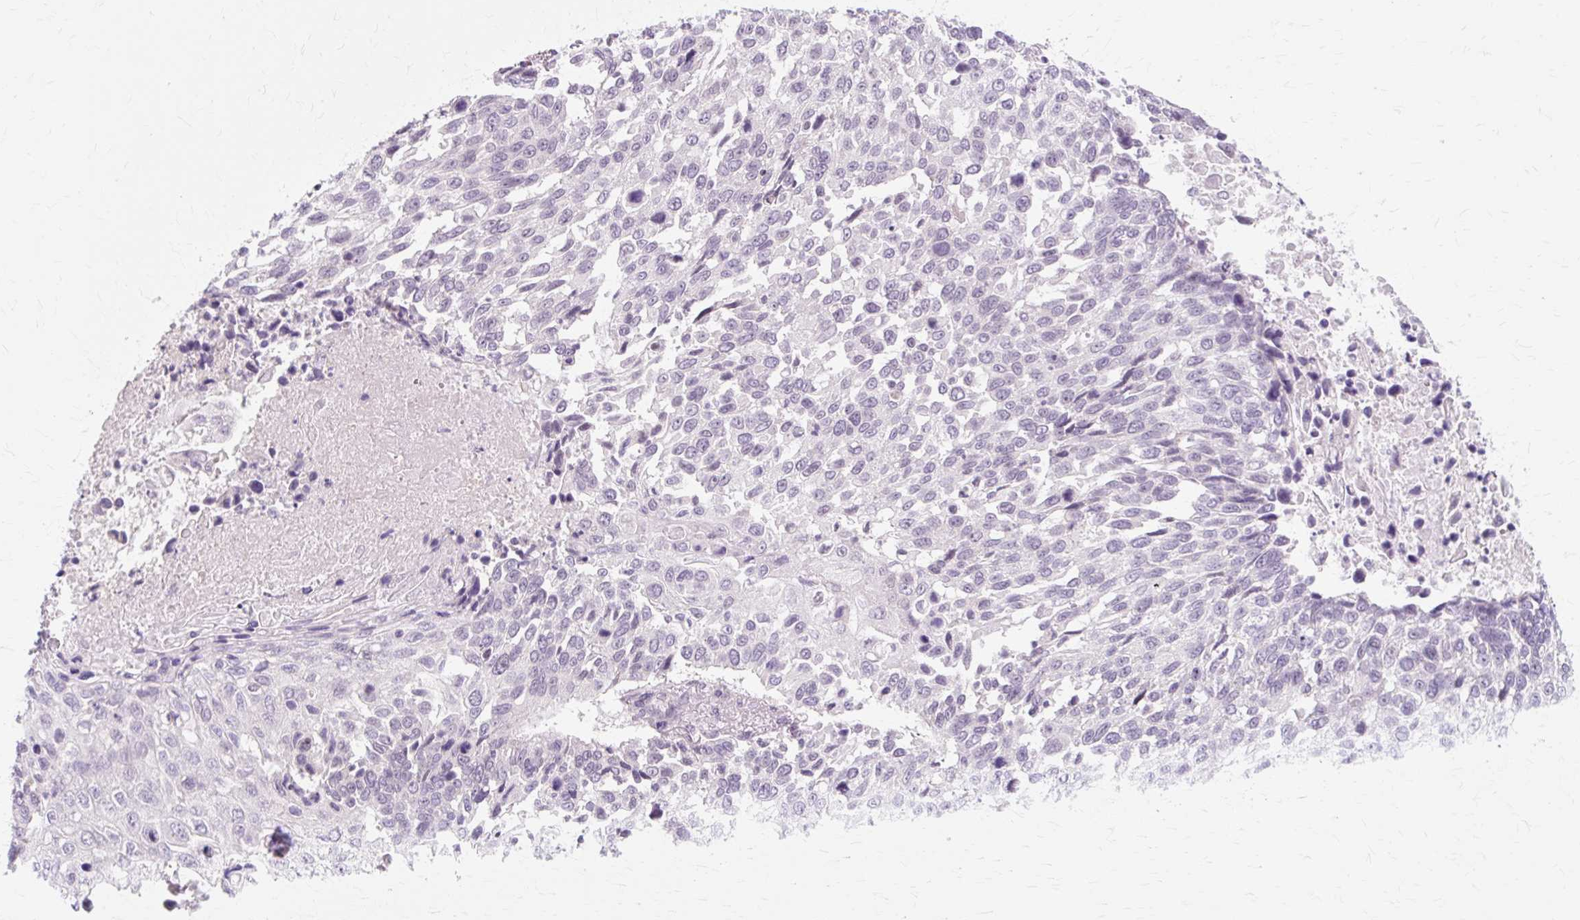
{"staining": {"intensity": "negative", "quantity": "none", "location": "none"}, "tissue": "lung cancer", "cell_type": "Tumor cells", "image_type": "cancer", "snomed": [{"axis": "morphology", "description": "Squamous cell carcinoma, NOS"}, {"axis": "topography", "description": "Lung"}], "caption": "DAB immunohistochemical staining of squamous cell carcinoma (lung) displays no significant expression in tumor cells.", "gene": "ZNF35", "patient": {"sex": "male", "age": 62}}